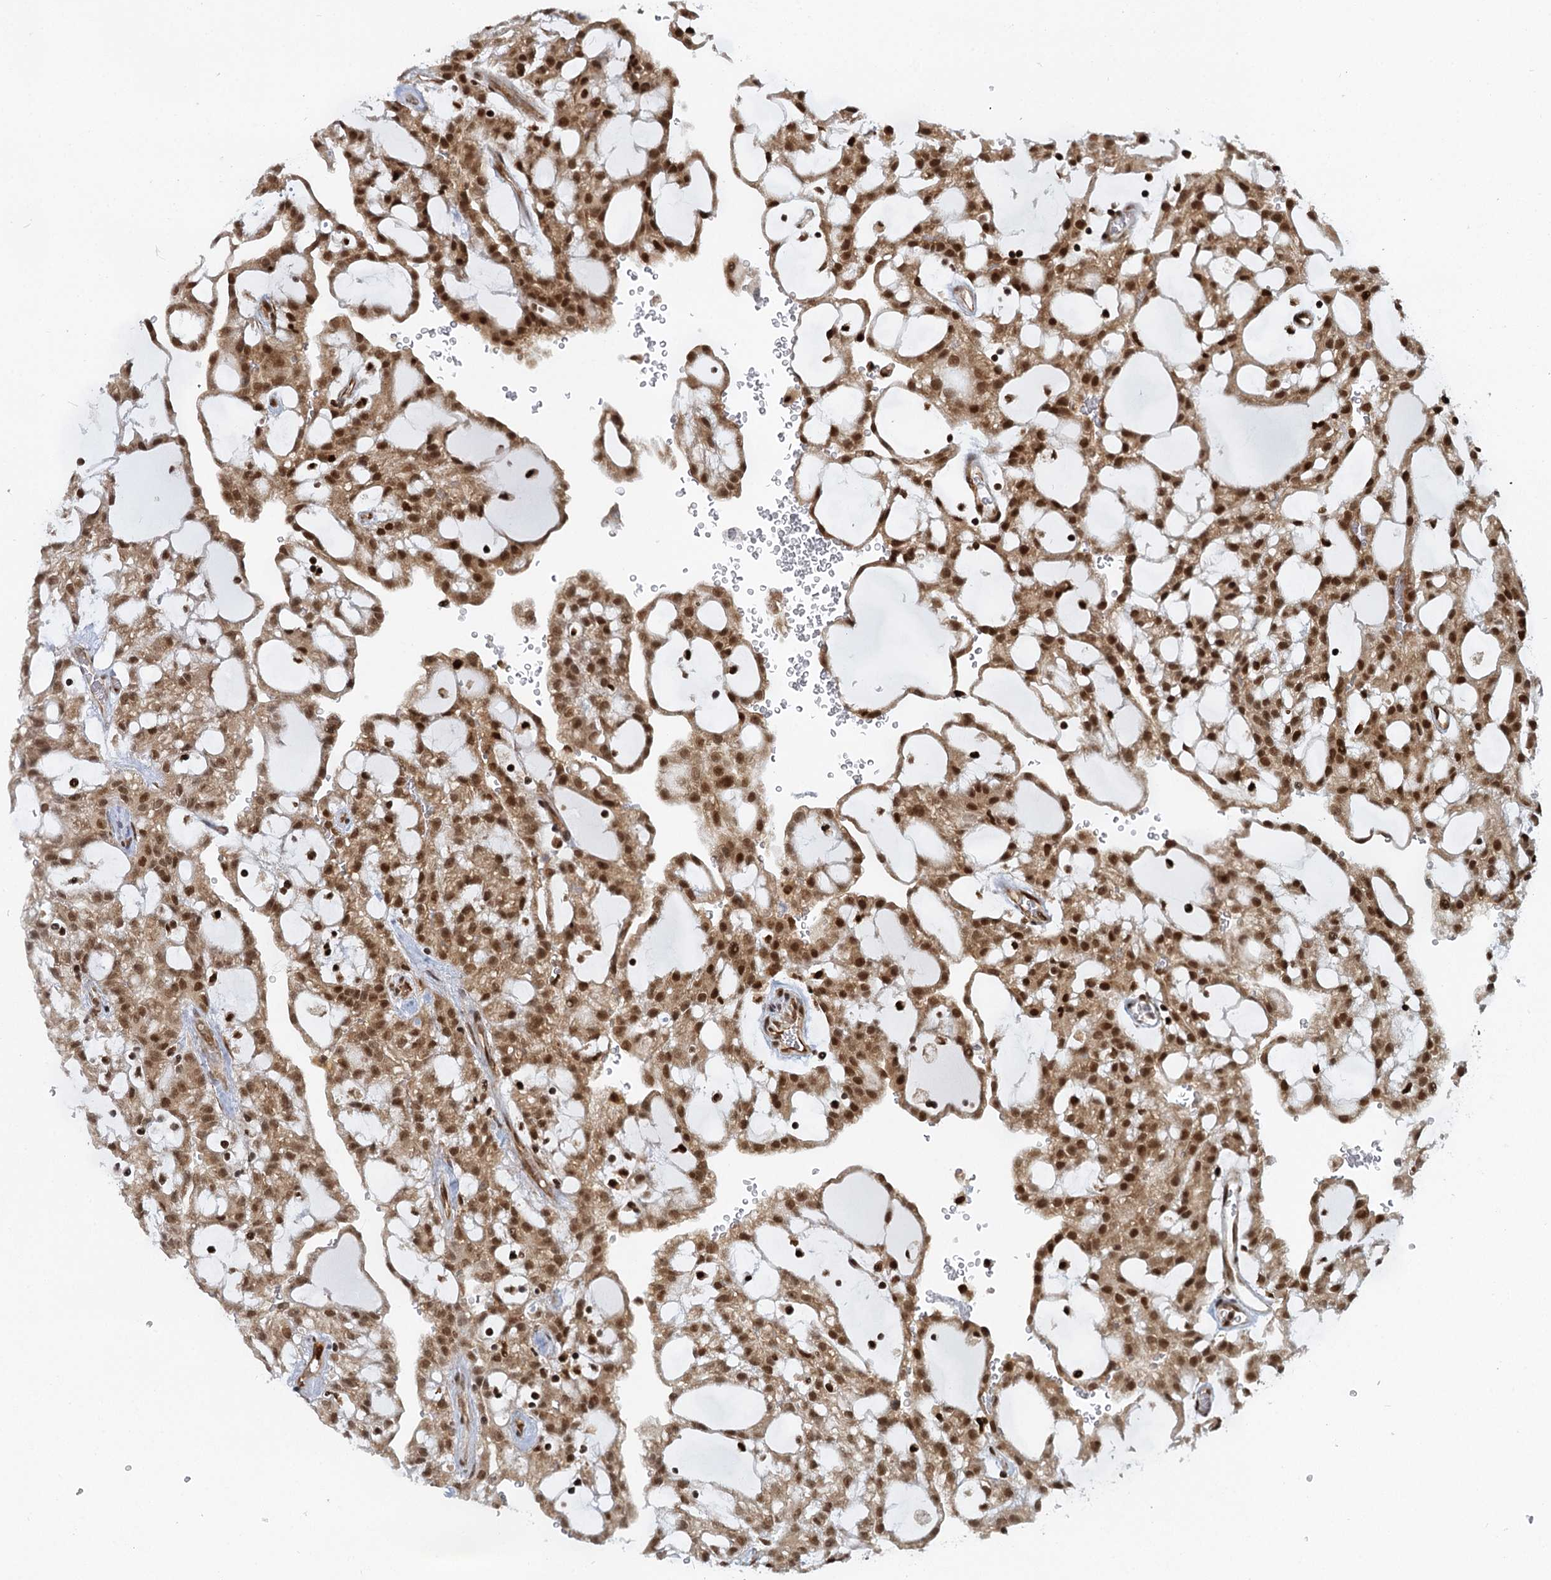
{"staining": {"intensity": "strong", "quantity": ">75%", "location": "cytoplasmic/membranous,nuclear"}, "tissue": "renal cancer", "cell_type": "Tumor cells", "image_type": "cancer", "snomed": [{"axis": "morphology", "description": "Adenocarcinoma, NOS"}, {"axis": "topography", "description": "Kidney"}], "caption": "This image shows immunohistochemistry (IHC) staining of renal cancer (adenocarcinoma), with high strong cytoplasmic/membranous and nuclear expression in approximately >75% of tumor cells.", "gene": "GPATCH11", "patient": {"sex": "male", "age": 63}}